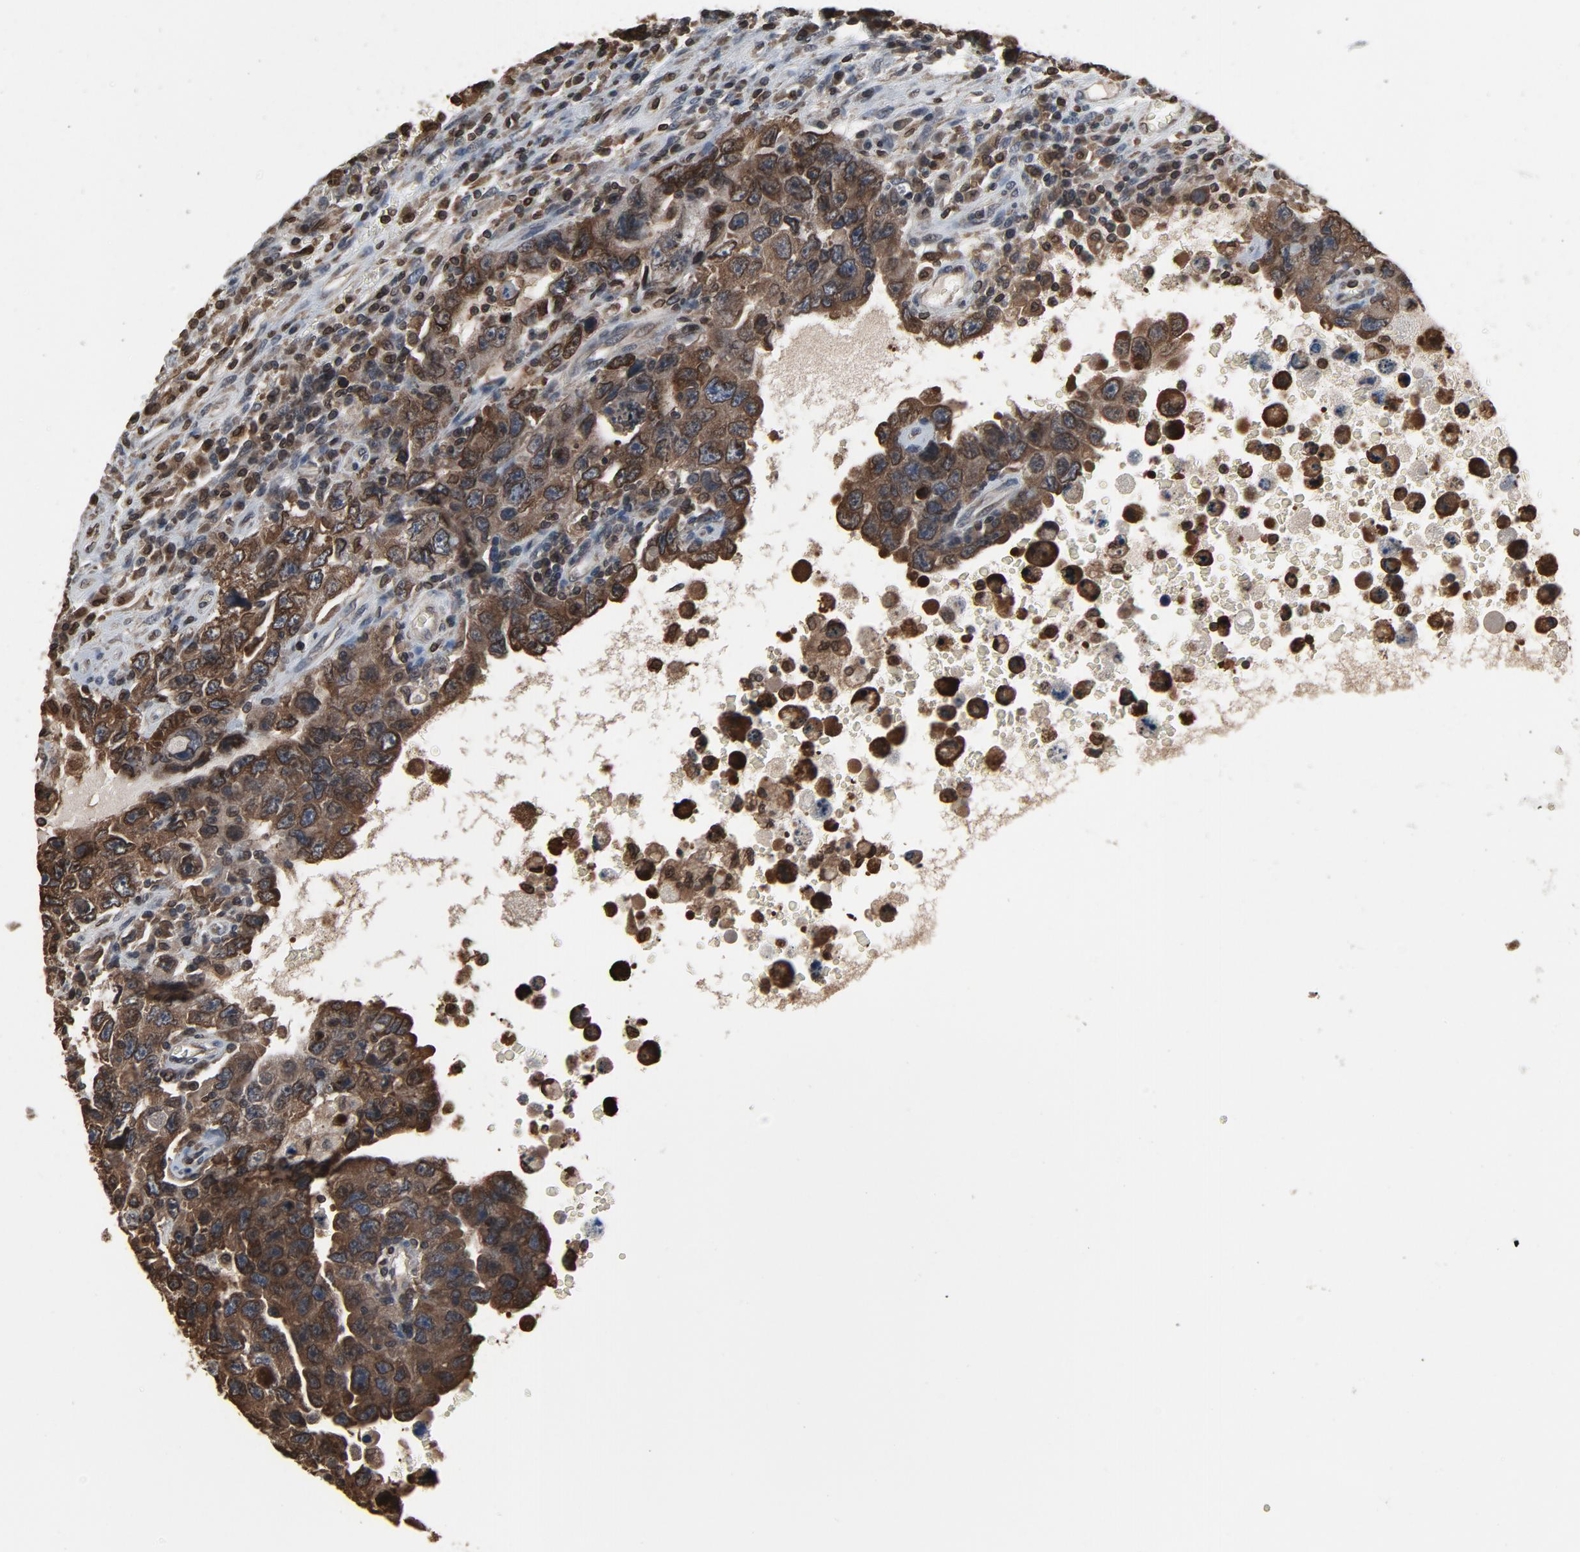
{"staining": {"intensity": "moderate", "quantity": ">75%", "location": "cytoplasmic/membranous,nuclear"}, "tissue": "testis cancer", "cell_type": "Tumor cells", "image_type": "cancer", "snomed": [{"axis": "morphology", "description": "Carcinoma, Embryonal, NOS"}, {"axis": "topography", "description": "Testis"}], "caption": "A medium amount of moderate cytoplasmic/membranous and nuclear staining is appreciated in approximately >75% of tumor cells in testis cancer (embryonal carcinoma) tissue.", "gene": "UBE2D1", "patient": {"sex": "male", "age": 26}}